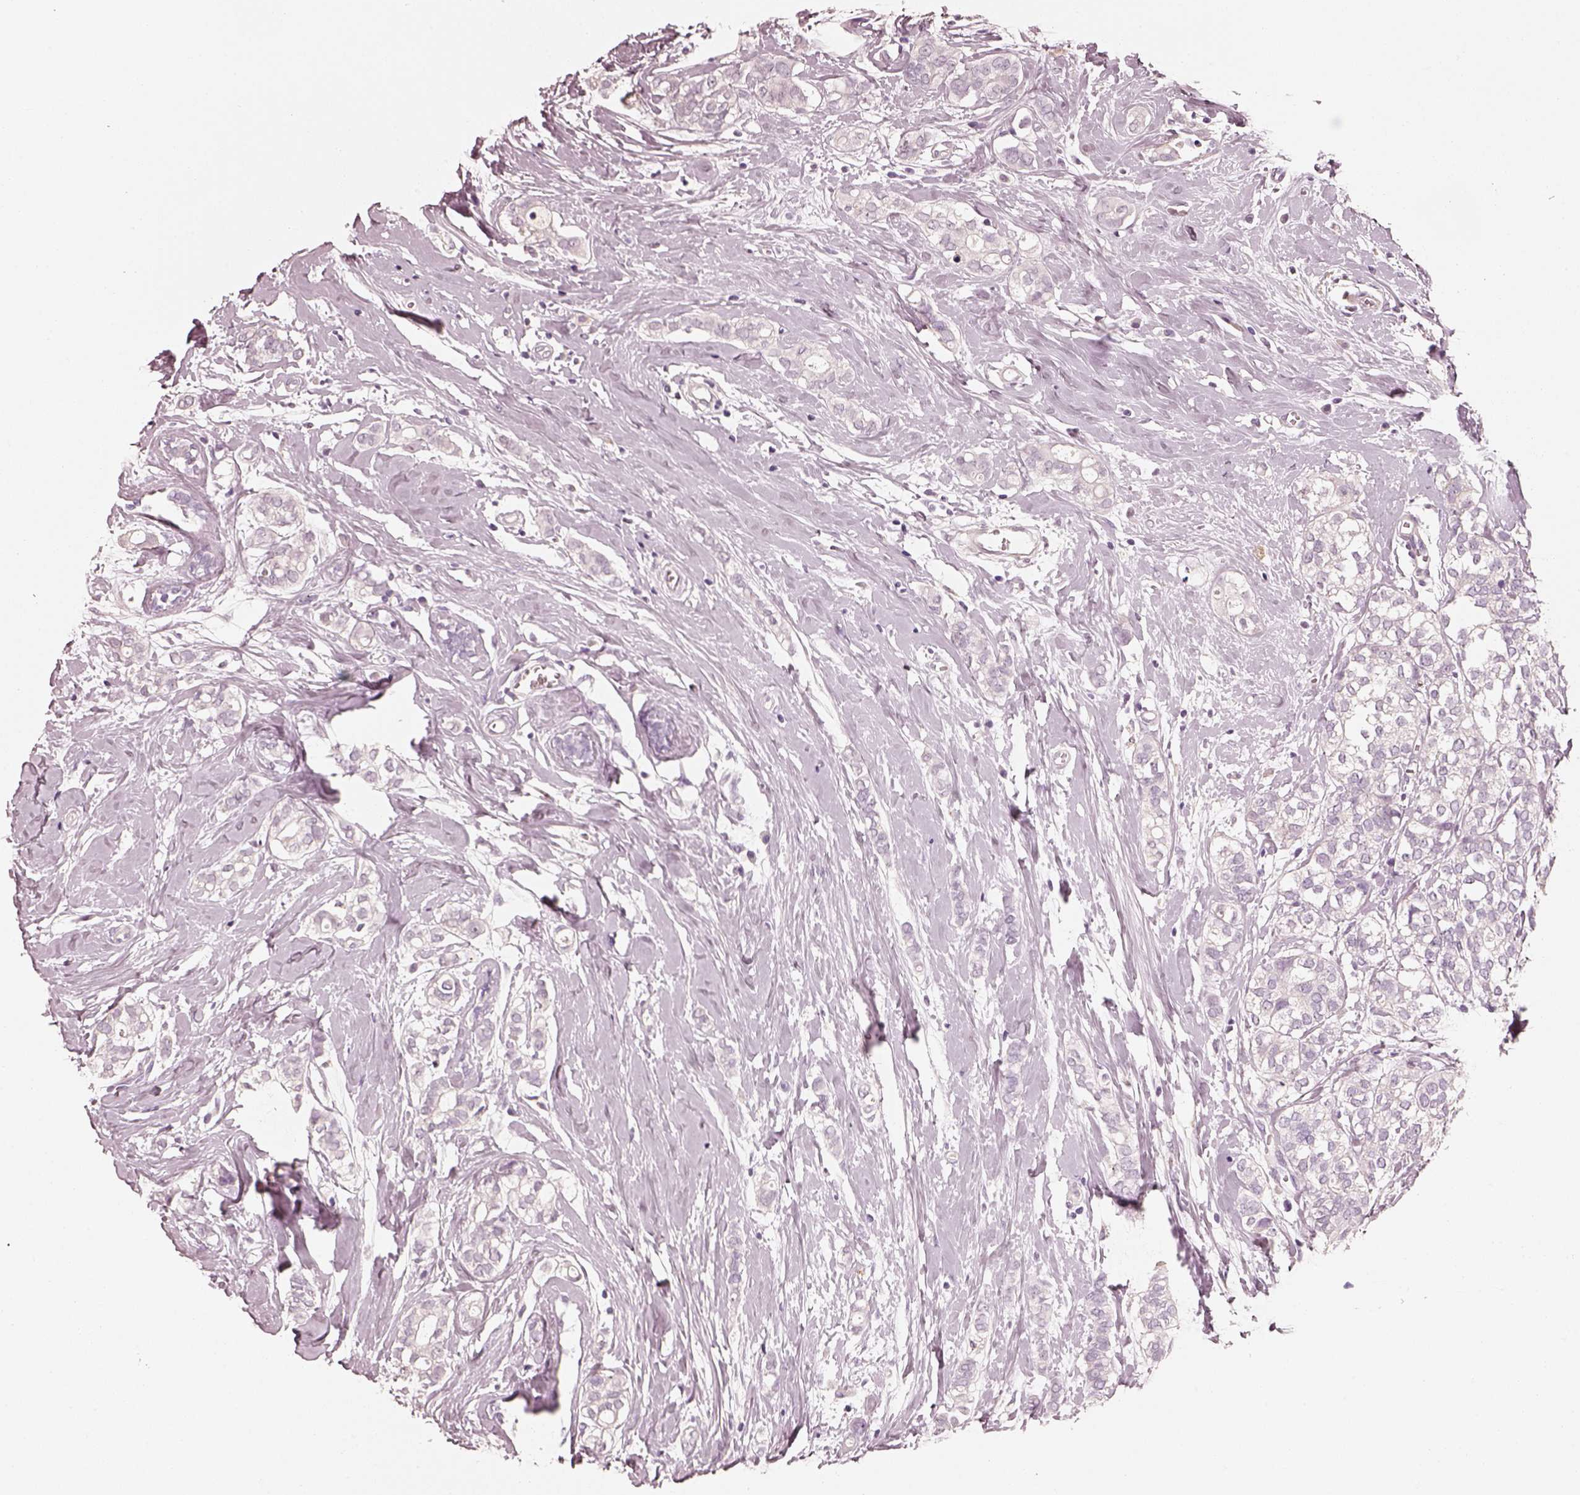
{"staining": {"intensity": "negative", "quantity": "none", "location": "none"}, "tissue": "breast cancer", "cell_type": "Tumor cells", "image_type": "cancer", "snomed": [{"axis": "morphology", "description": "Duct carcinoma"}, {"axis": "topography", "description": "Breast"}], "caption": "Immunohistochemistry image of neoplastic tissue: human breast cancer (intraductal carcinoma) stained with DAB (3,3'-diaminobenzidine) exhibits no significant protein staining in tumor cells.", "gene": "RS1", "patient": {"sex": "female", "age": 40}}